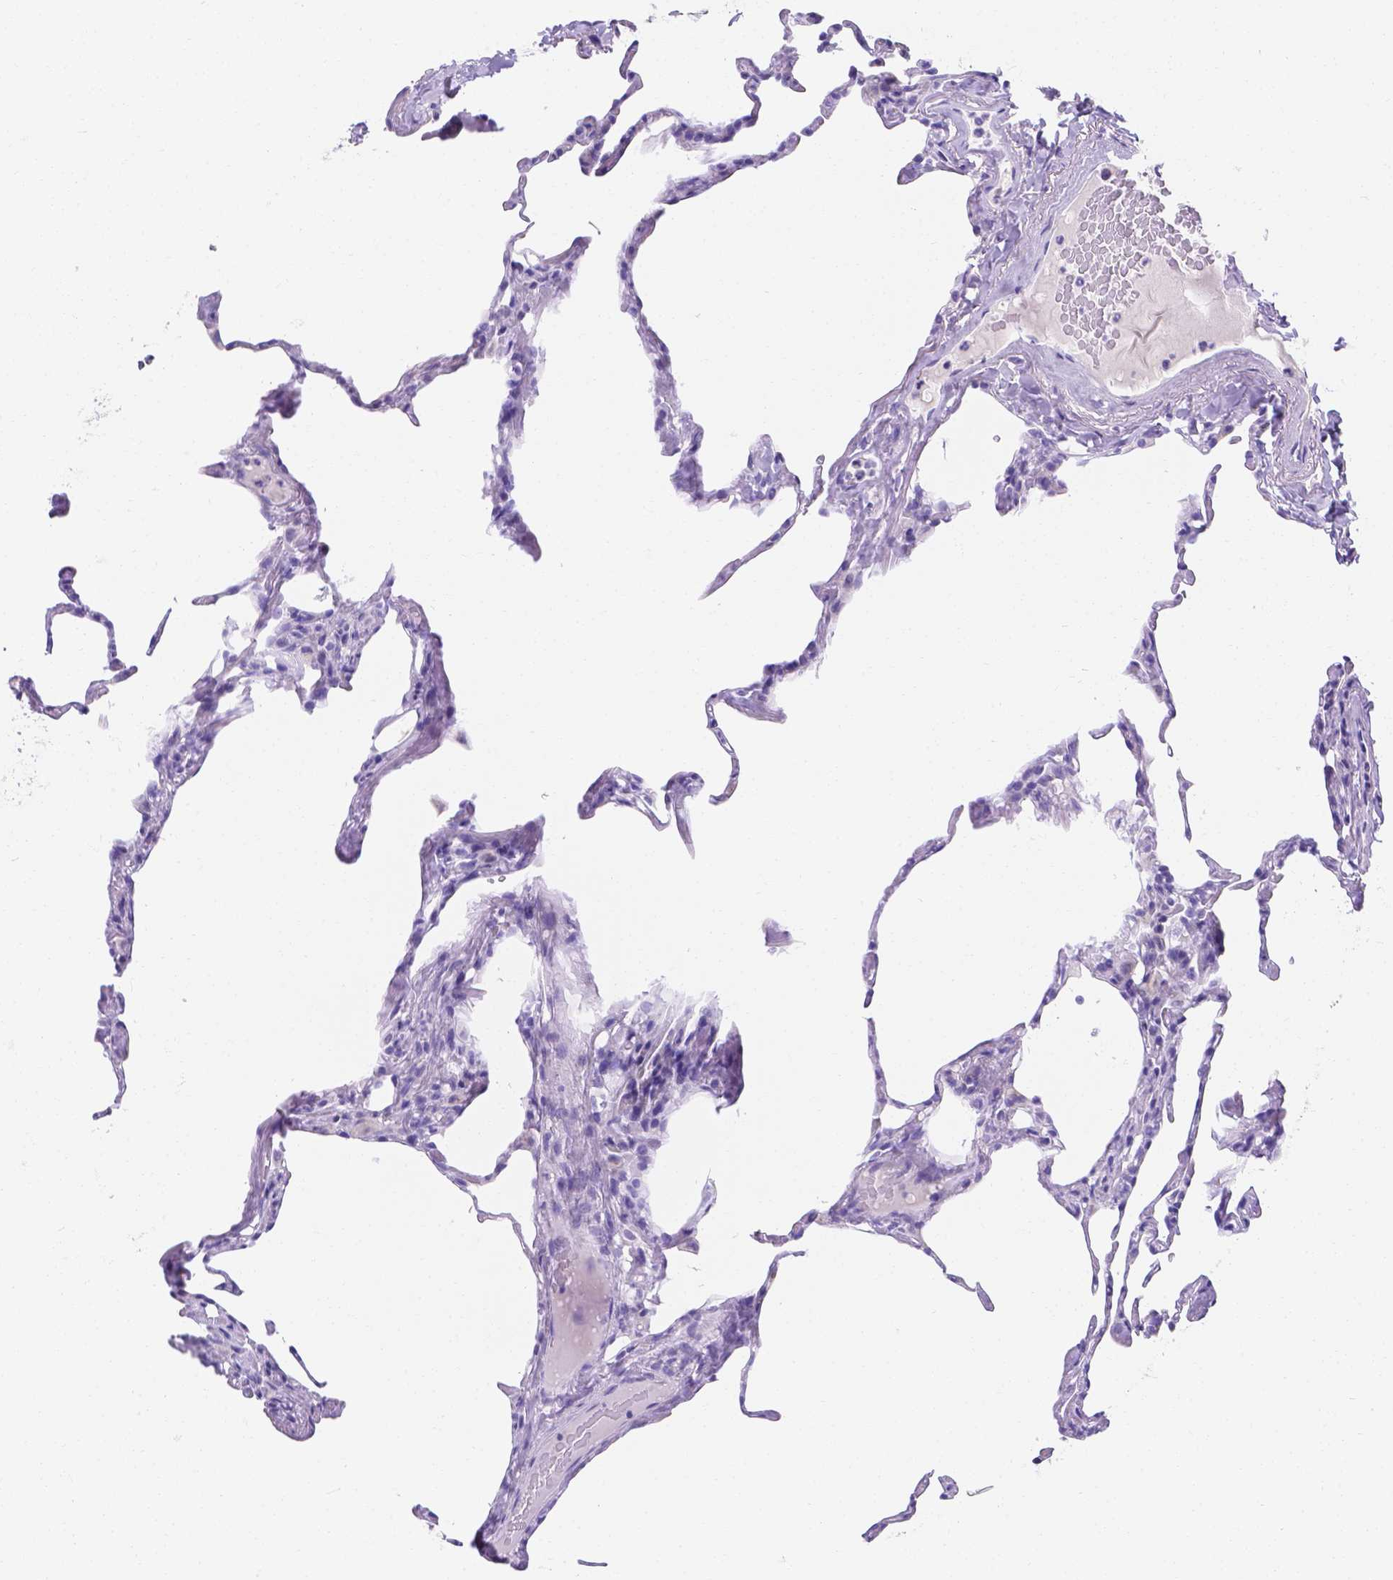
{"staining": {"intensity": "negative", "quantity": "none", "location": "none"}, "tissue": "lung", "cell_type": "Alveolar cells", "image_type": "normal", "snomed": [{"axis": "morphology", "description": "Normal tissue, NOS"}, {"axis": "topography", "description": "Lung"}], "caption": "High magnification brightfield microscopy of unremarkable lung stained with DAB (3,3'-diaminobenzidine) (brown) and counterstained with hematoxylin (blue): alveolar cells show no significant staining.", "gene": "MLN", "patient": {"sex": "male", "age": 65}}